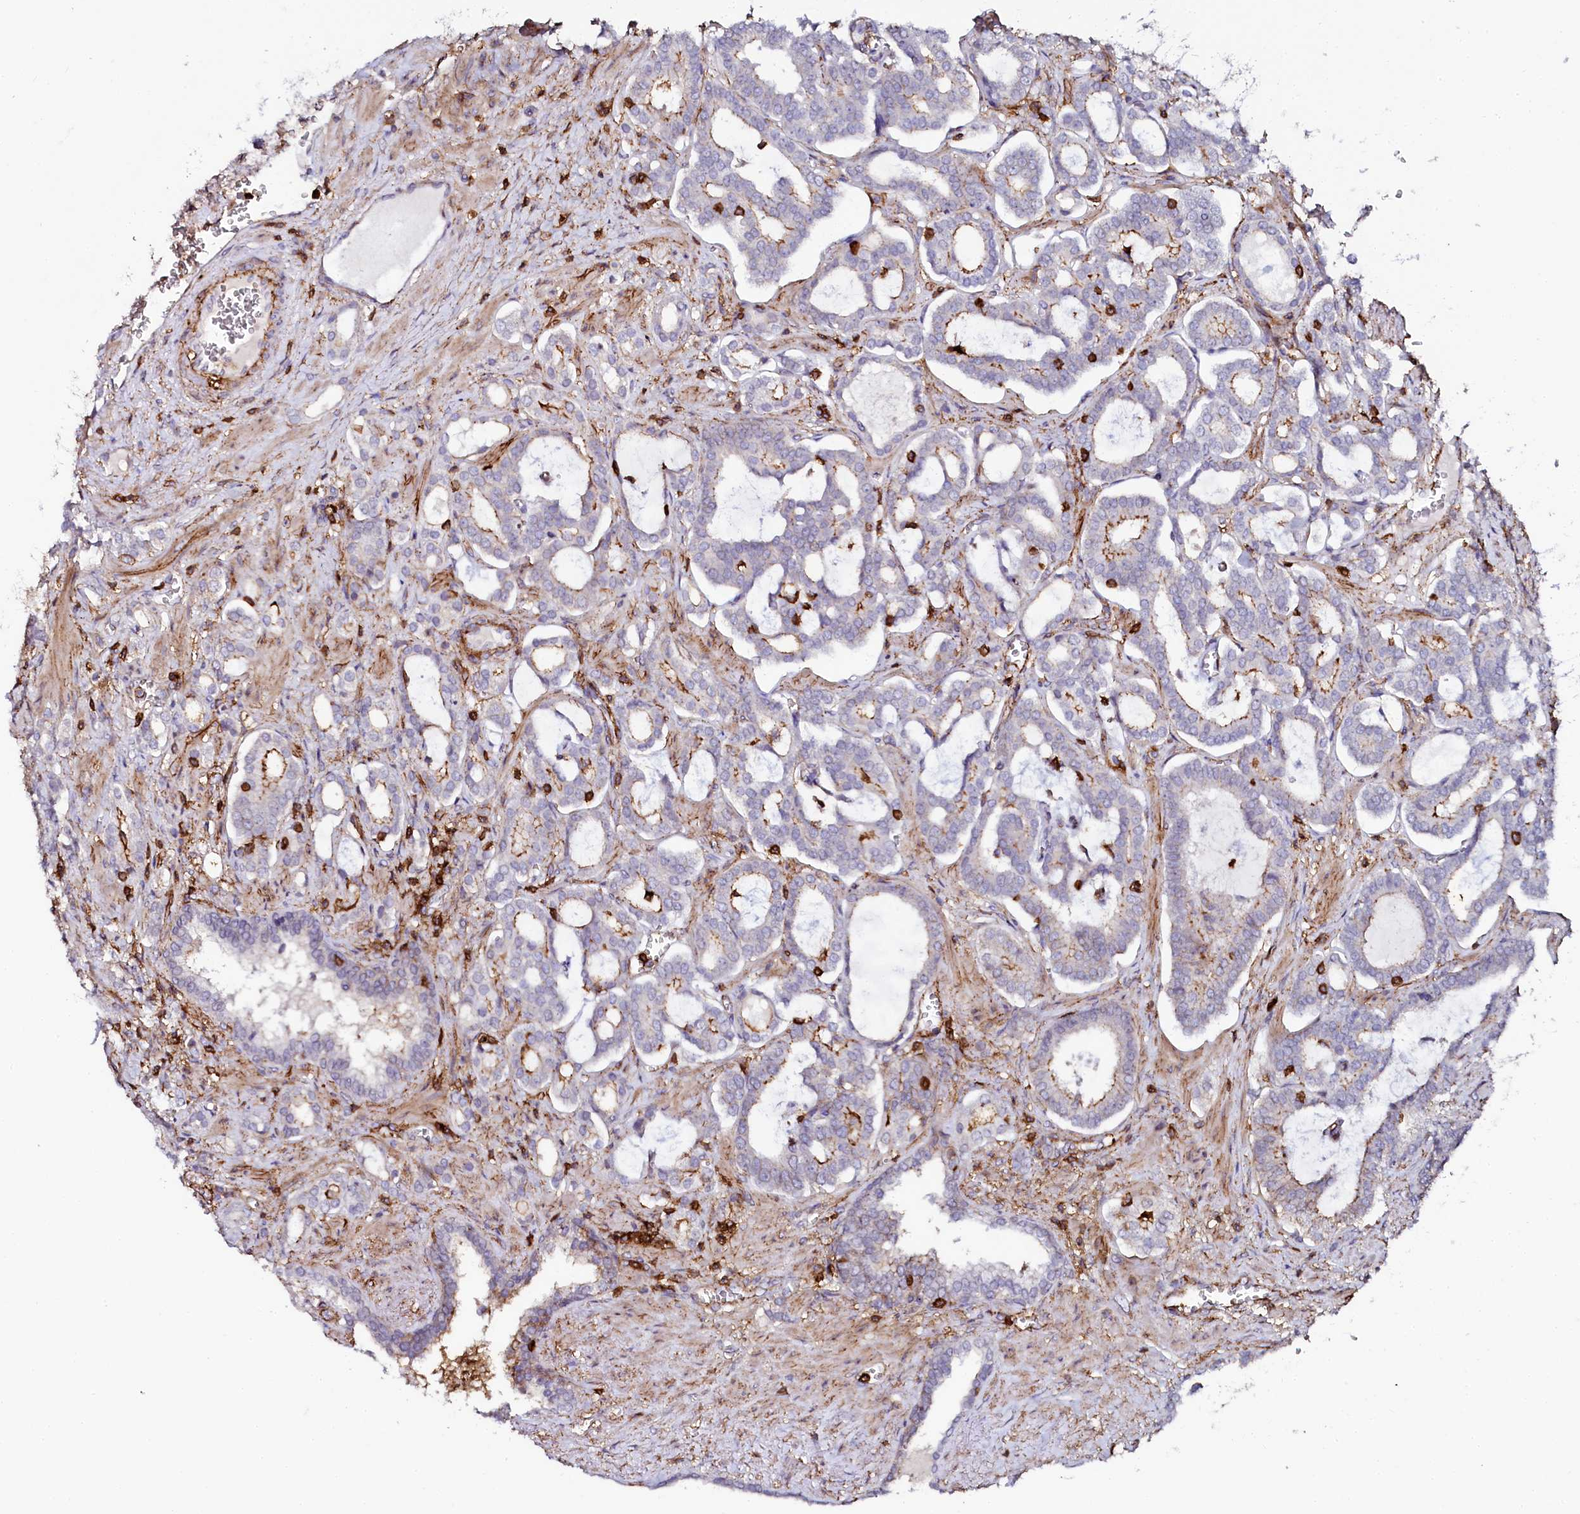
{"staining": {"intensity": "negative", "quantity": "none", "location": "none"}, "tissue": "prostate cancer", "cell_type": "Tumor cells", "image_type": "cancer", "snomed": [{"axis": "morphology", "description": "Adenocarcinoma, High grade"}, {"axis": "topography", "description": "Prostate and seminal vesicle, NOS"}], "caption": "This is an IHC image of prostate high-grade adenocarcinoma. There is no staining in tumor cells.", "gene": "AAAS", "patient": {"sex": "male", "age": 67}}